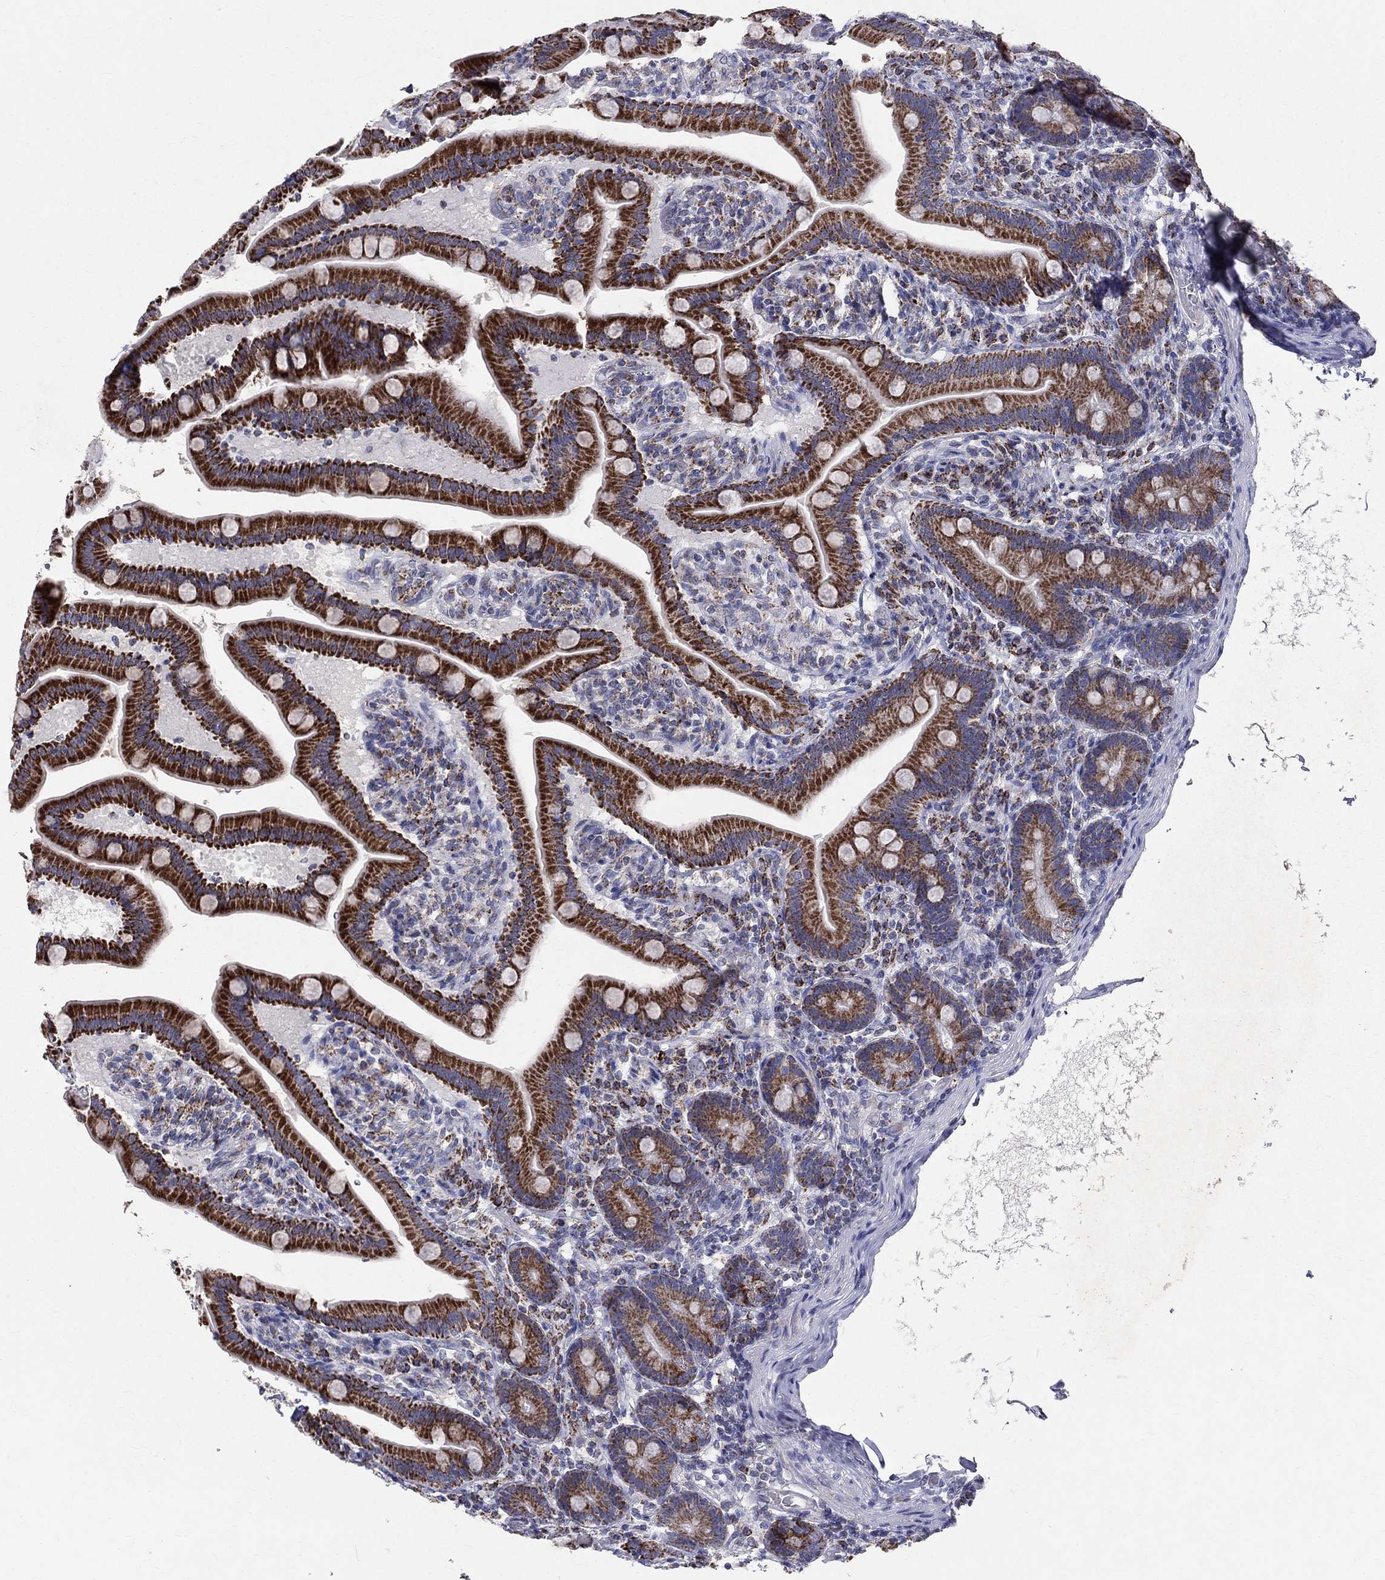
{"staining": {"intensity": "strong", "quantity": ">75%", "location": "cytoplasmic/membranous"}, "tissue": "small intestine", "cell_type": "Glandular cells", "image_type": "normal", "snomed": [{"axis": "morphology", "description": "Normal tissue, NOS"}, {"axis": "topography", "description": "Small intestine"}], "caption": "A histopathology image of human small intestine stained for a protein exhibits strong cytoplasmic/membranous brown staining in glandular cells. The staining is performed using DAB brown chromogen to label protein expression. The nuclei are counter-stained blue using hematoxylin.", "gene": "SLC4A10", "patient": {"sex": "male", "age": 66}}